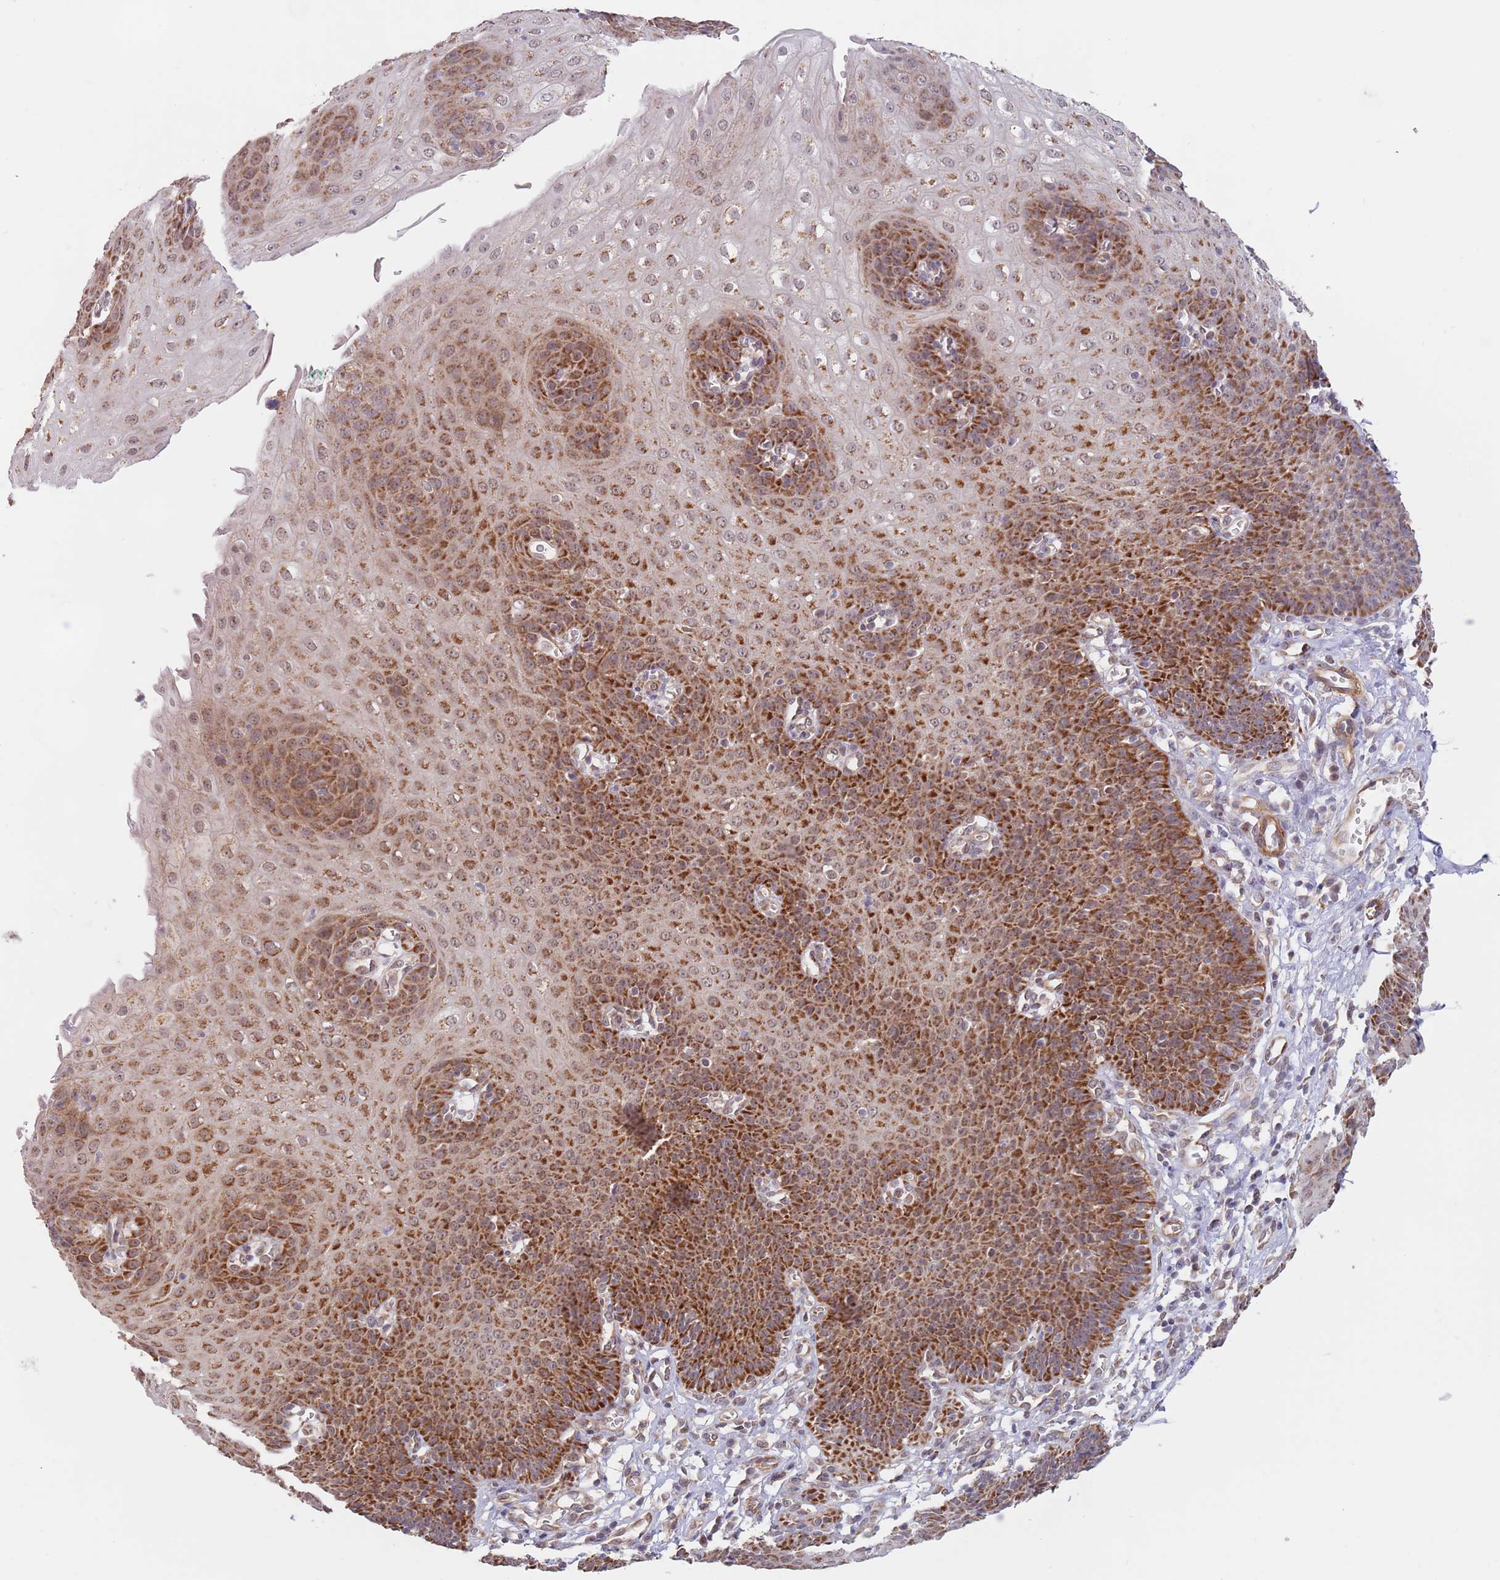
{"staining": {"intensity": "strong", "quantity": ">75%", "location": "cytoplasmic/membranous"}, "tissue": "esophagus", "cell_type": "Squamous epithelial cells", "image_type": "normal", "snomed": [{"axis": "morphology", "description": "Normal tissue, NOS"}, {"axis": "topography", "description": "Esophagus"}], "caption": "Immunohistochemical staining of unremarkable esophagus displays >75% levels of strong cytoplasmic/membranous protein expression in approximately >75% of squamous epithelial cells.", "gene": "UQCC3", "patient": {"sex": "male", "age": 71}}